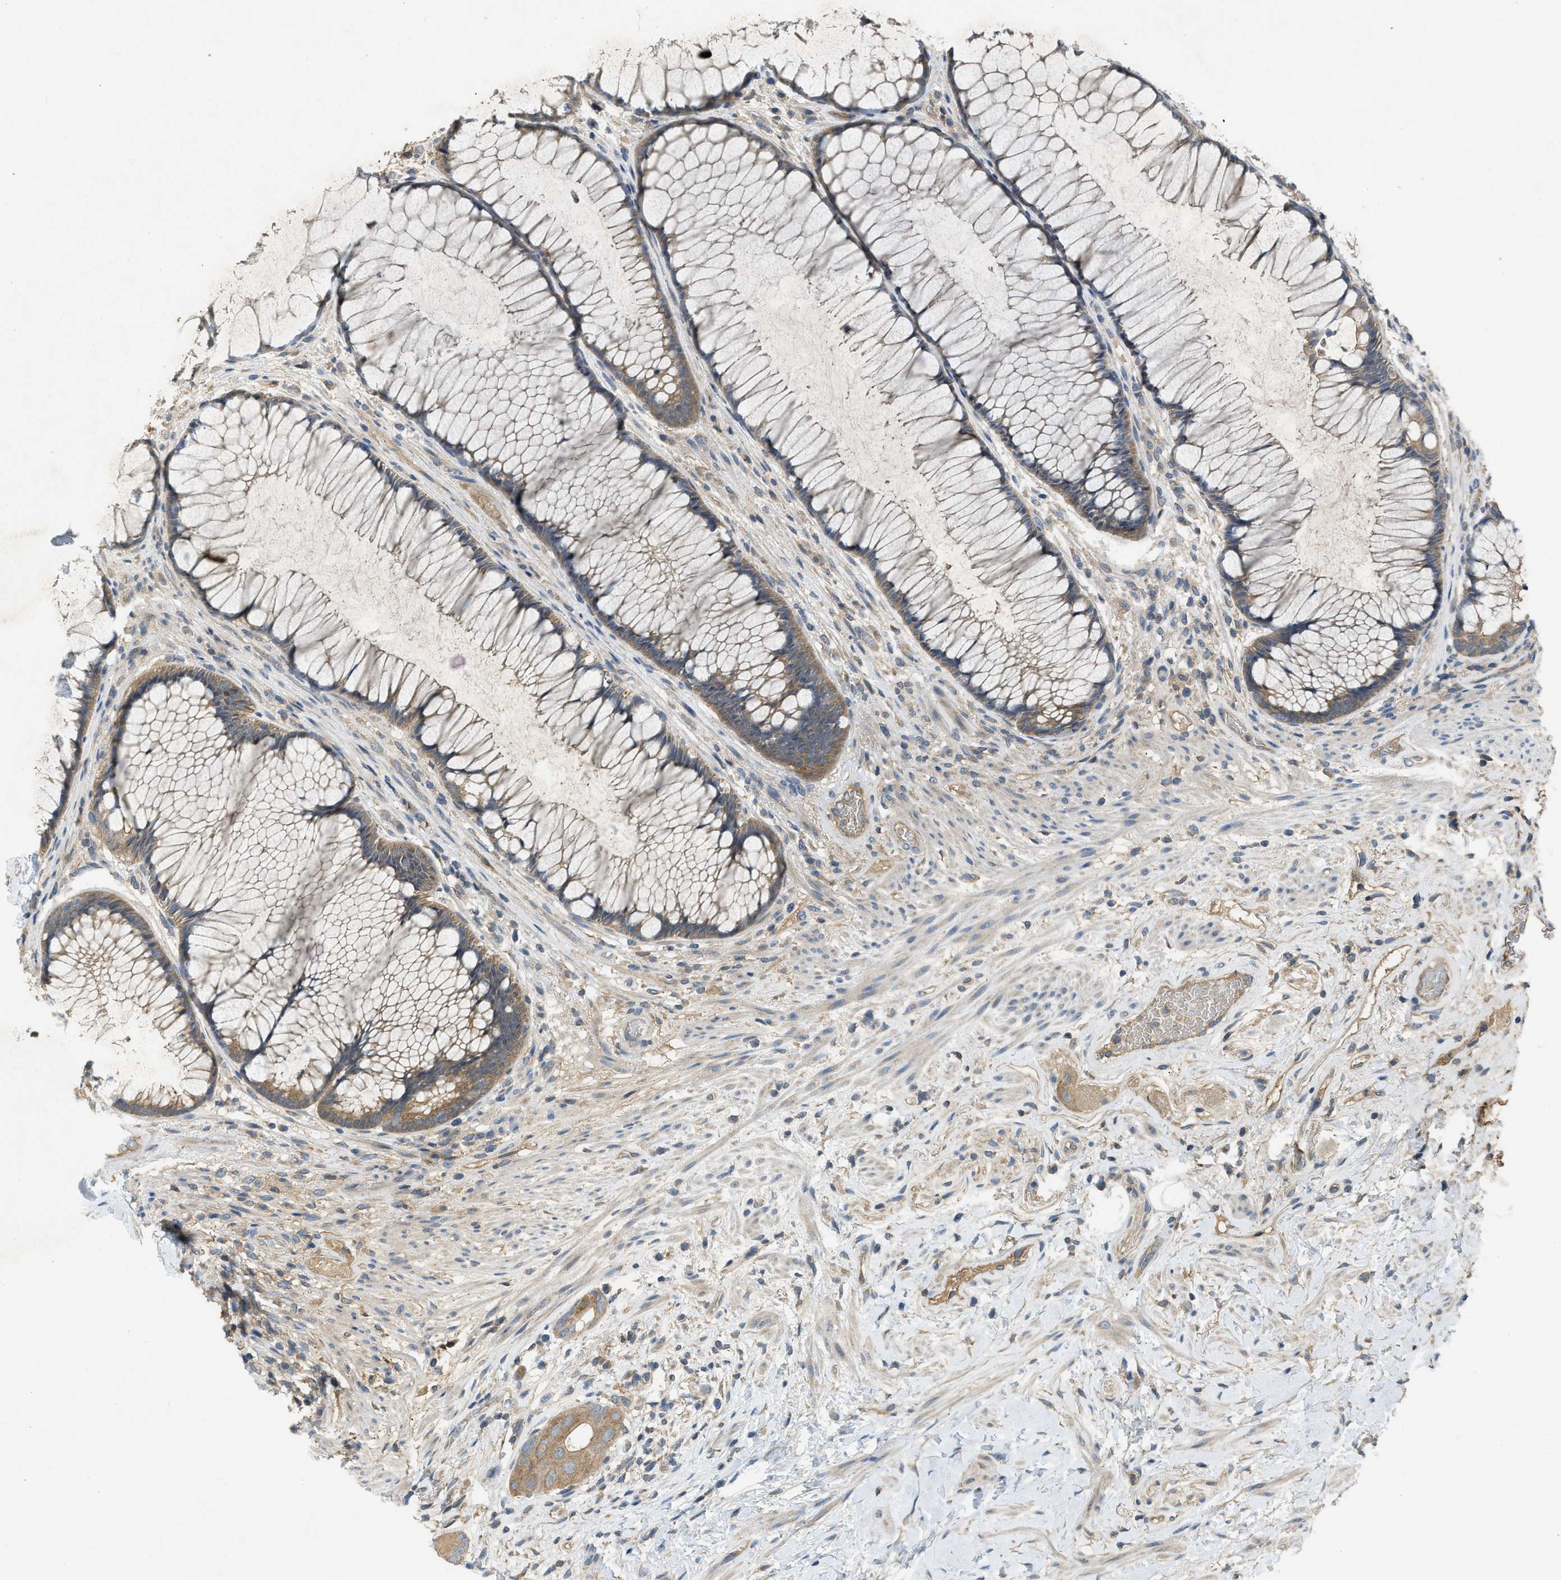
{"staining": {"intensity": "moderate", "quantity": ">75%", "location": "cytoplasmic/membranous"}, "tissue": "colorectal cancer", "cell_type": "Tumor cells", "image_type": "cancer", "snomed": [{"axis": "morphology", "description": "Adenocarcinoma, NOS"}, {"axis": "topography", "description": "Rectum"}], "caption": "This is a photomicrograph of immunohistochemistry (IHC) staining of colorectal cancer, which shows moderate staining in the cytoplasmic/membranous of tumor cells.", "gene": "PPP3CA", "patient": {"sex": "male", "age": 51}}